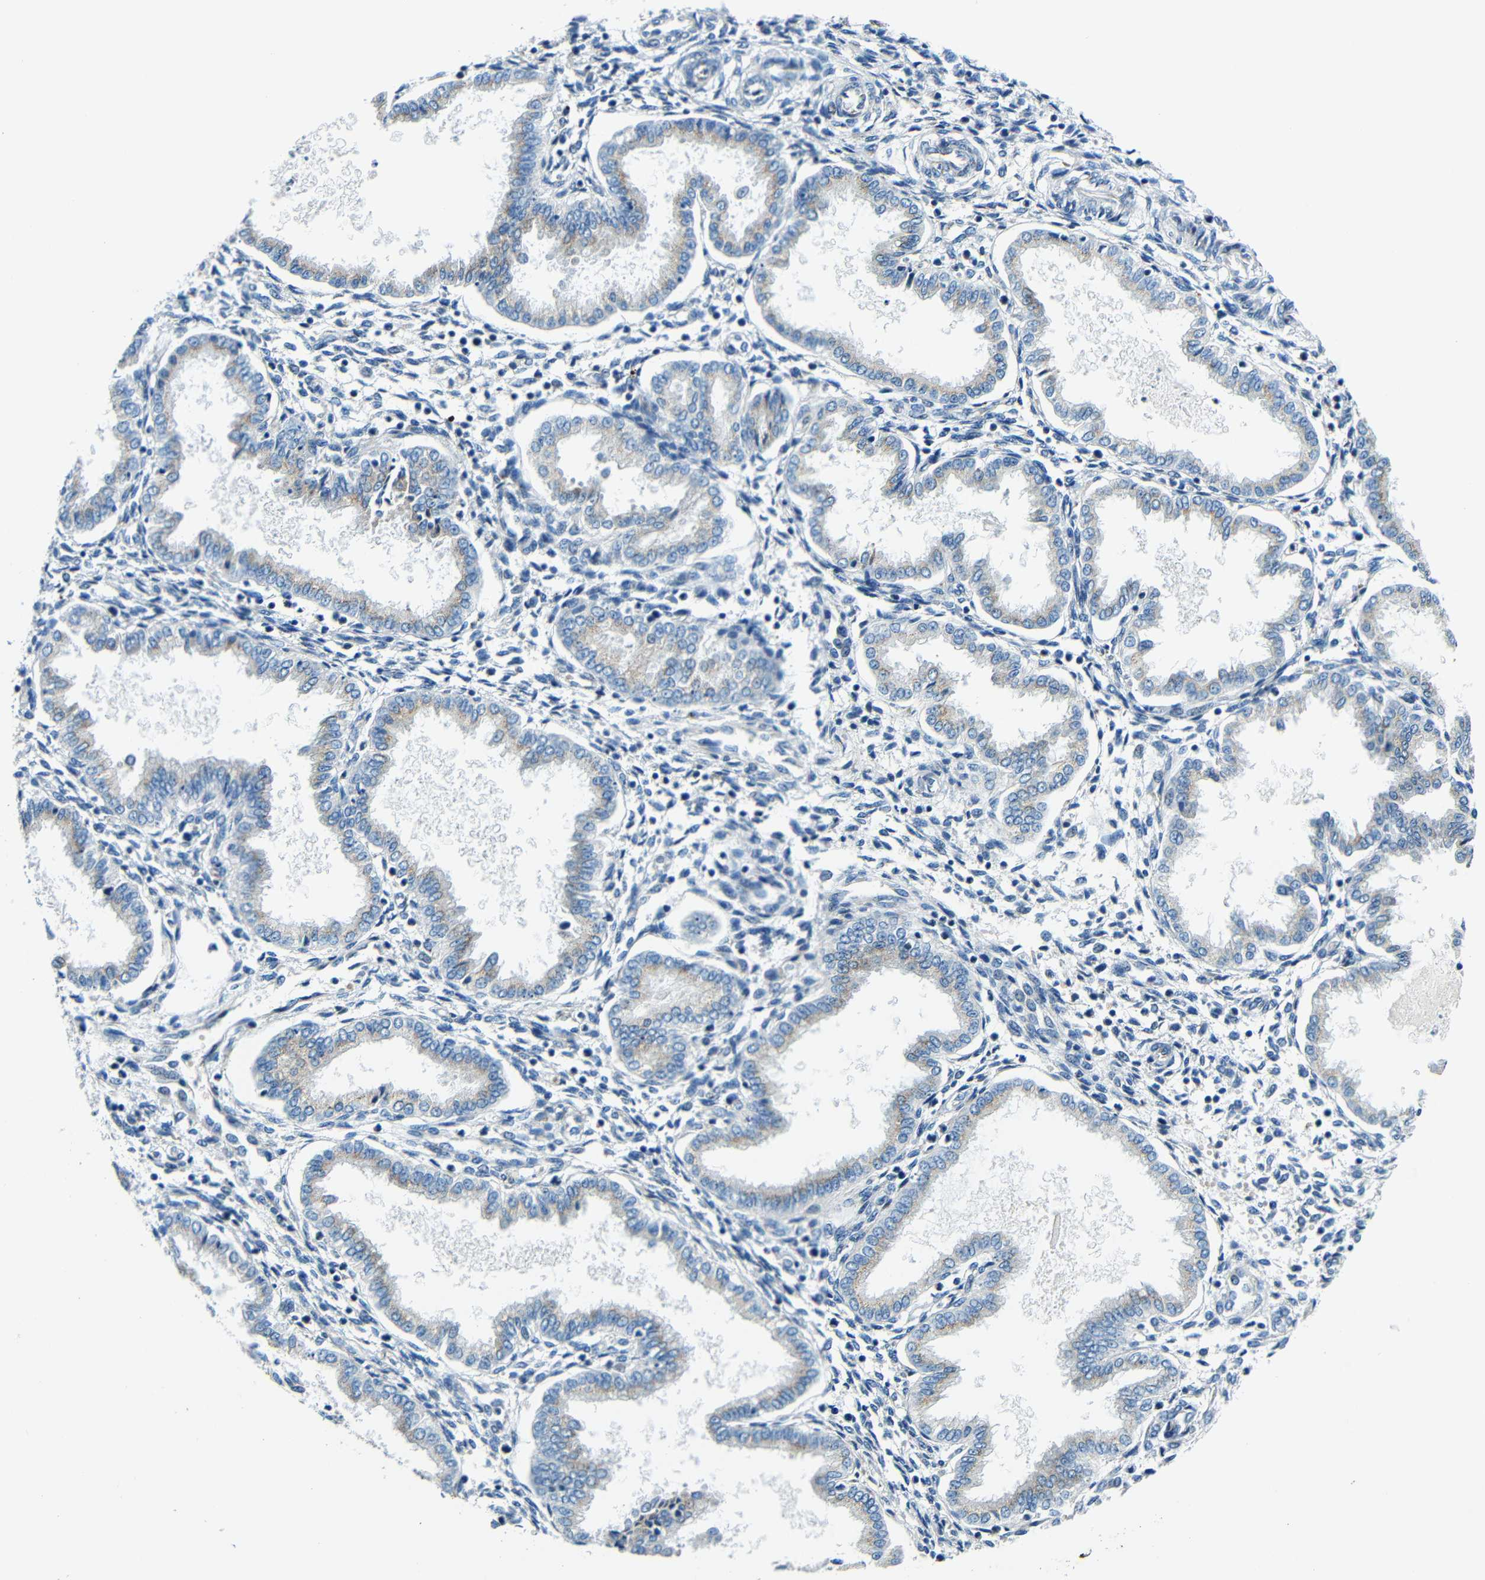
{"staining": {"intensity": "weak", "quantity": "<25%", "location": "cytoplasmic/membranous"}, "tissue": "endometrium", "cell_type": "Cells in endometrial stroma", "image_type": "normal", "snomed": [{"axis": "morphology", "description": "Normal tissue, NOS"}, {"axis": "topography", "description": "Endometrium"}], "caption": "This is an immunohistochemistry (IHC) micrograph of normal human endometrium. There is no expression in cells in endometrial stroma.", "gene": "USO1", "patient": {"sex": "female", "age": 33}}